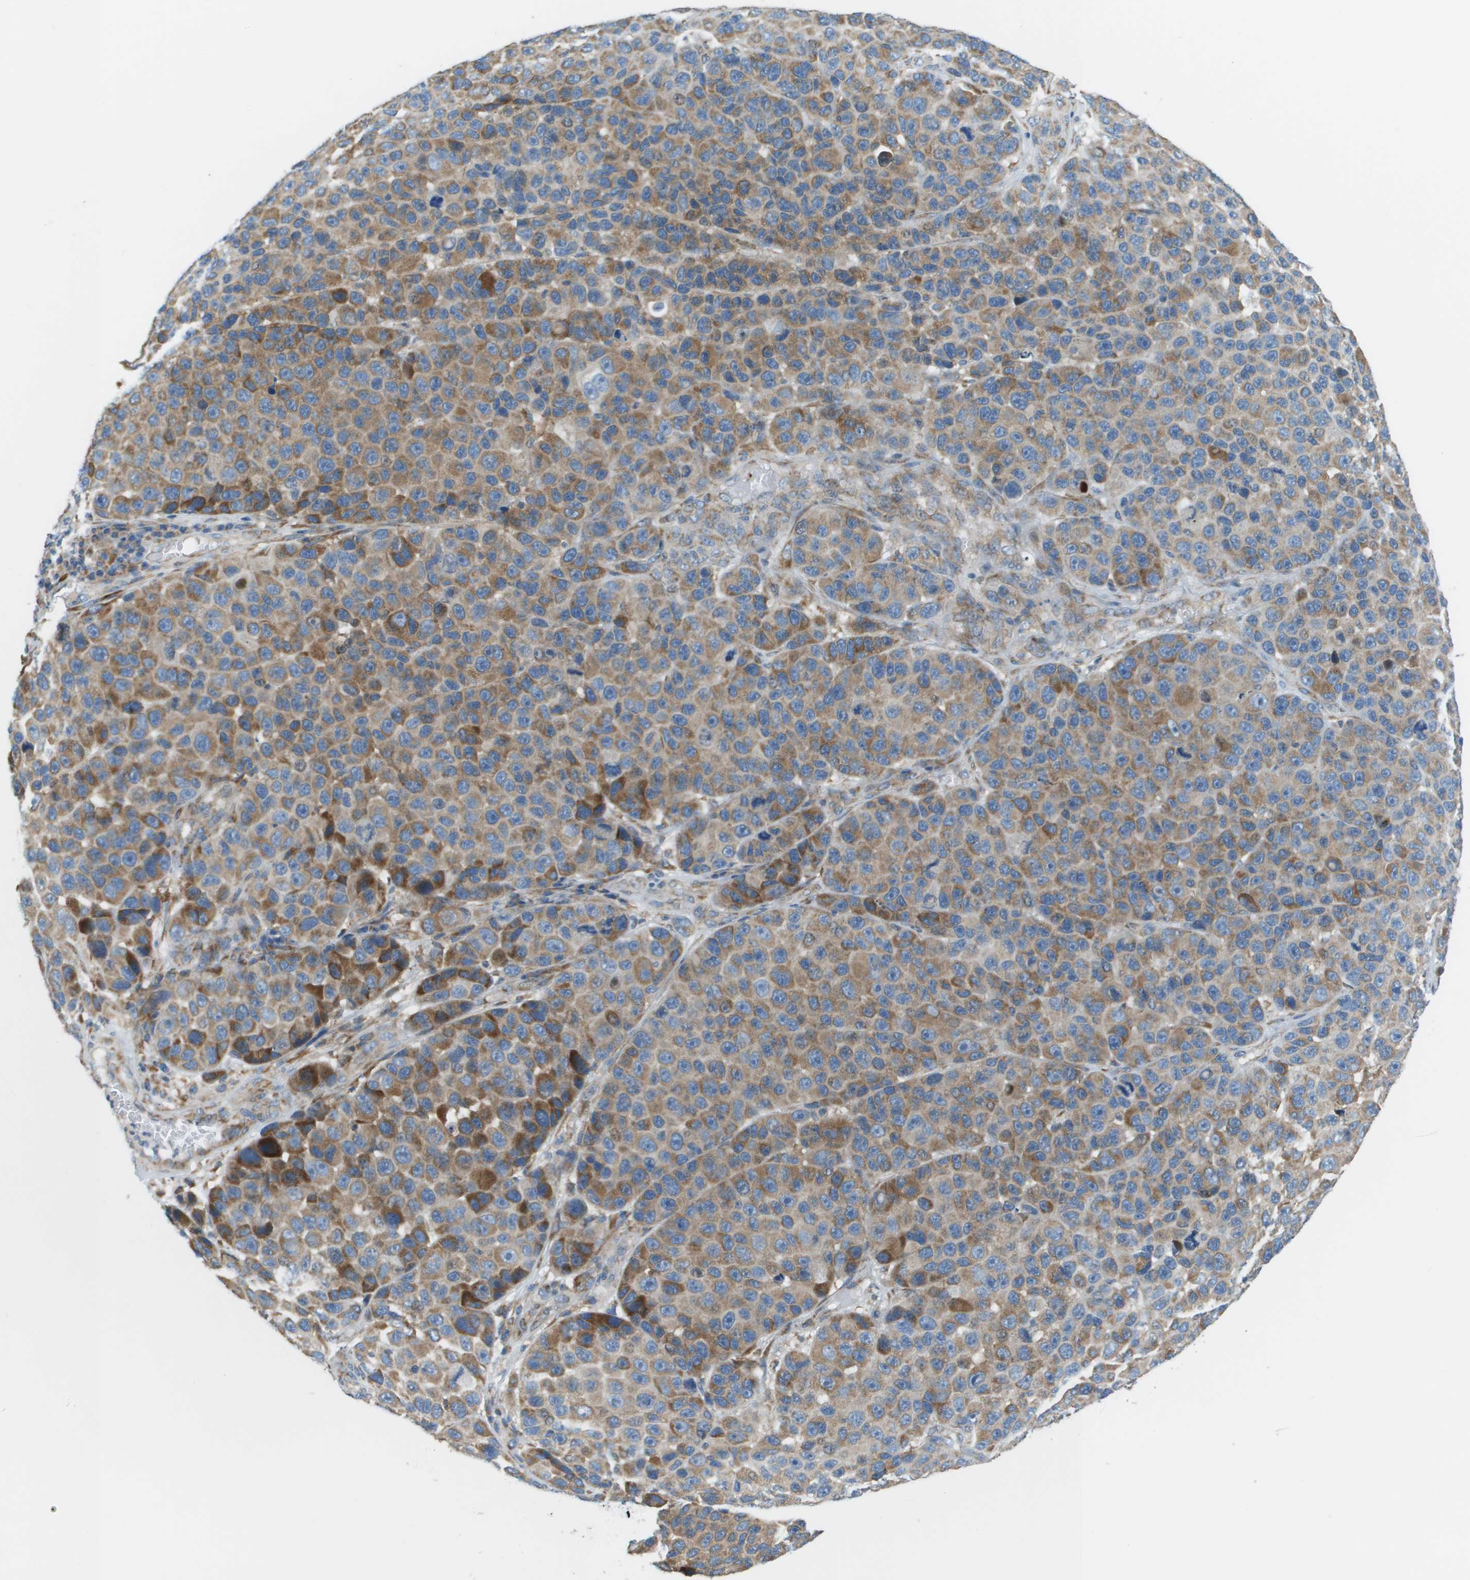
{"staining": {"intensity": "moderate", "quantity": ">75%", "location": "cytoplasmic/membranous"}, "tissue": "melanoma", "cell_type": "Tumor cells", "image_type": "cancer", "snomed": [{"axis": "morphology", "description": "Malignant melanoma, NOS"}, {"axis": "topography", "description": "Skin"}], "caption": "This is a photomicrograph of immunohistochemistry (IHC) staining of malignant melanoma, which shows moderate staining in the cytoplasmic/membranous of tumor cells.", "gene": "TAOK3", "patient": {"sex": "male", "age": 53}}